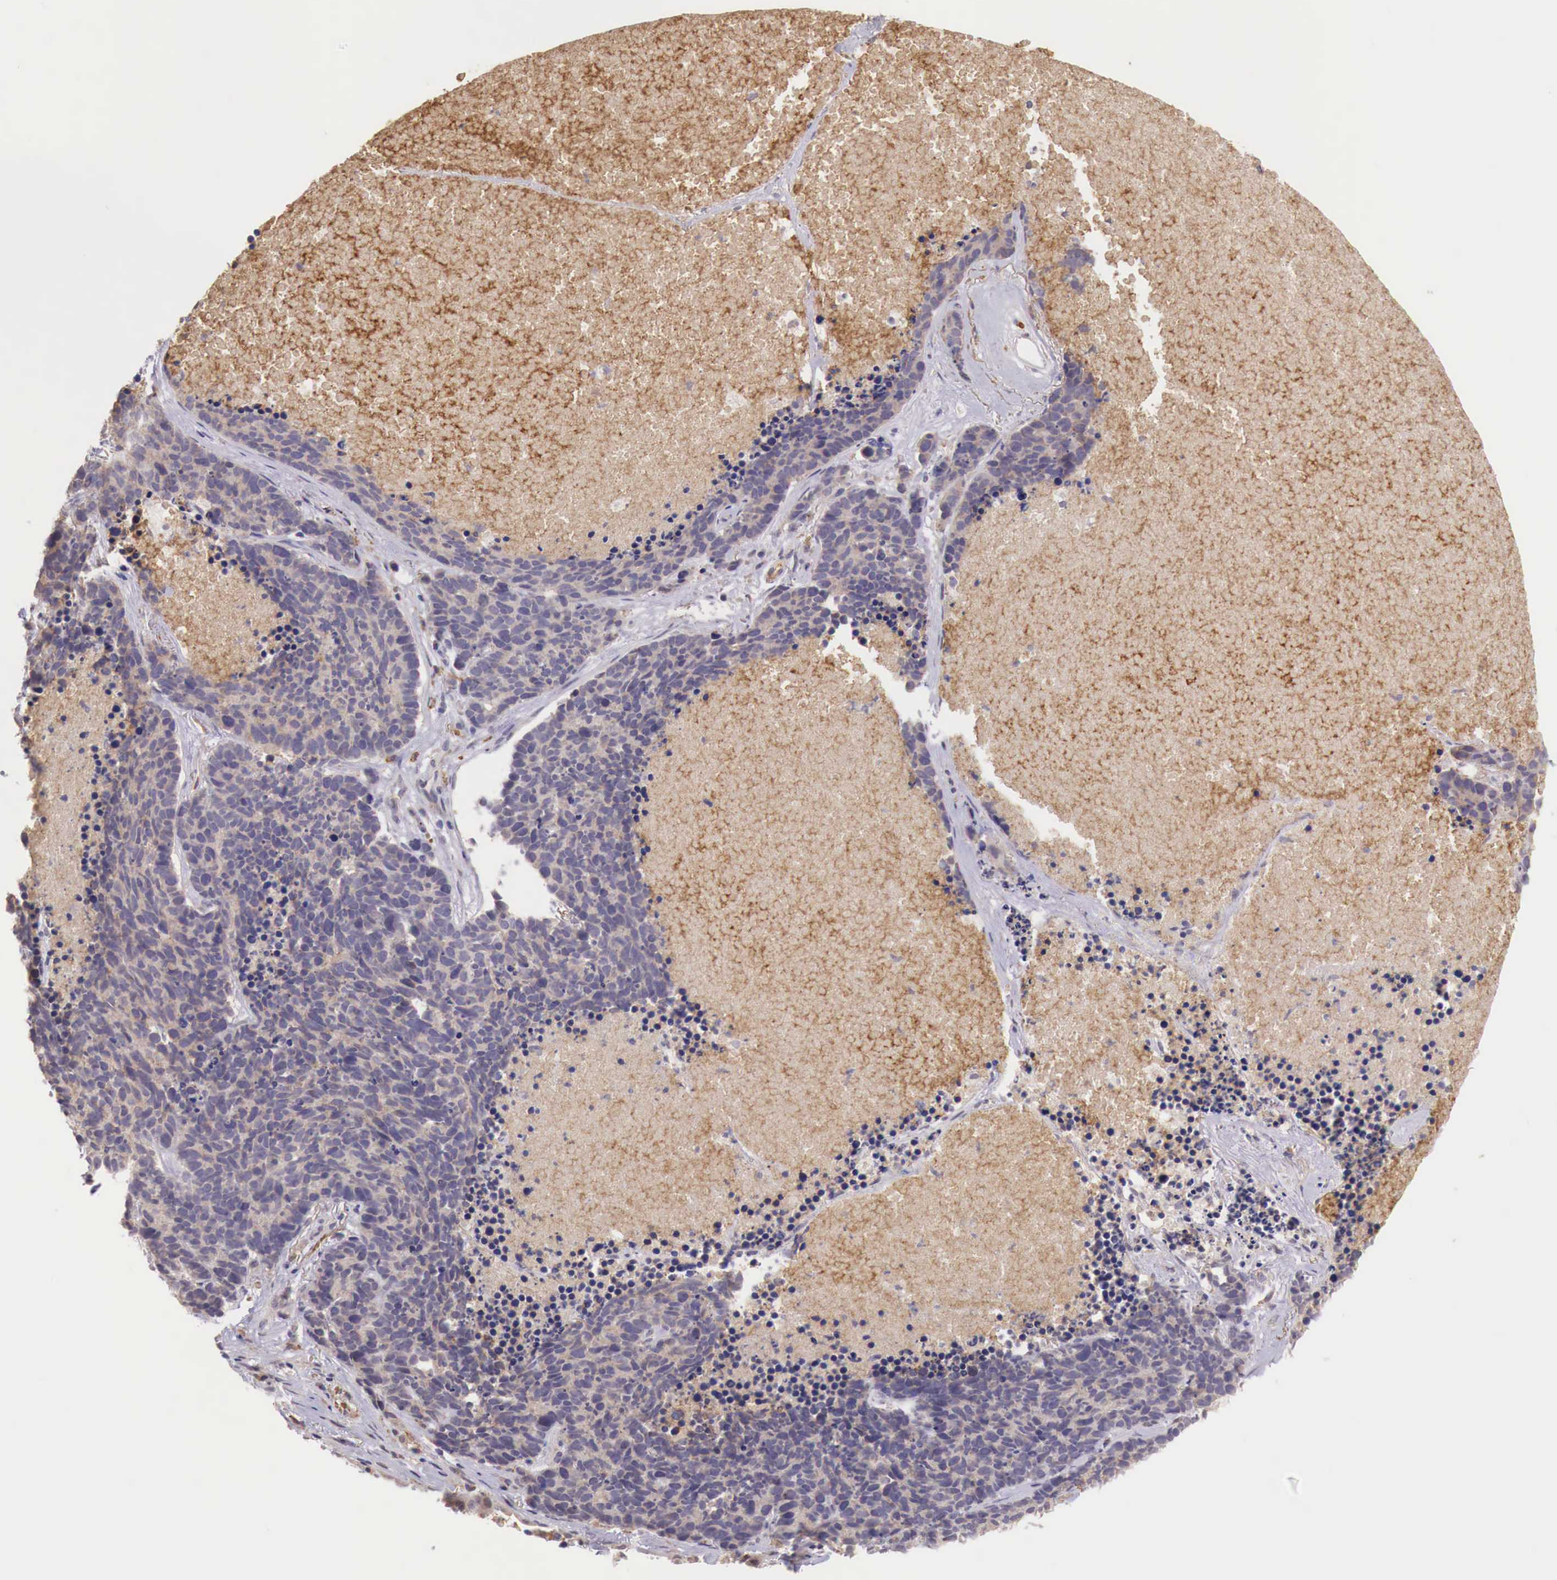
{"staining": {"intensity": "weak", "quantity": "25%-75%", "location": "cytoplasmic/membranous"}, "tissue": "lung cancer", "cell_type": "Tumor cells", "image_type": "cancer", "snomed": [{"axis": "morphology", "description": "Neoplasm, malignant, NOS"}, {"axis": "topography", "description": "Lung"}], "caption": "The photomicrograph demonstrates immunohistochemical staining of lung malignant neoplasm. There is weak cytoplasmic/membranous staining is appreciated in approximately 25%-75% of tumor cells.", "gene": "CHRDL1", "patient": {"sex": "female", "age": 75}}